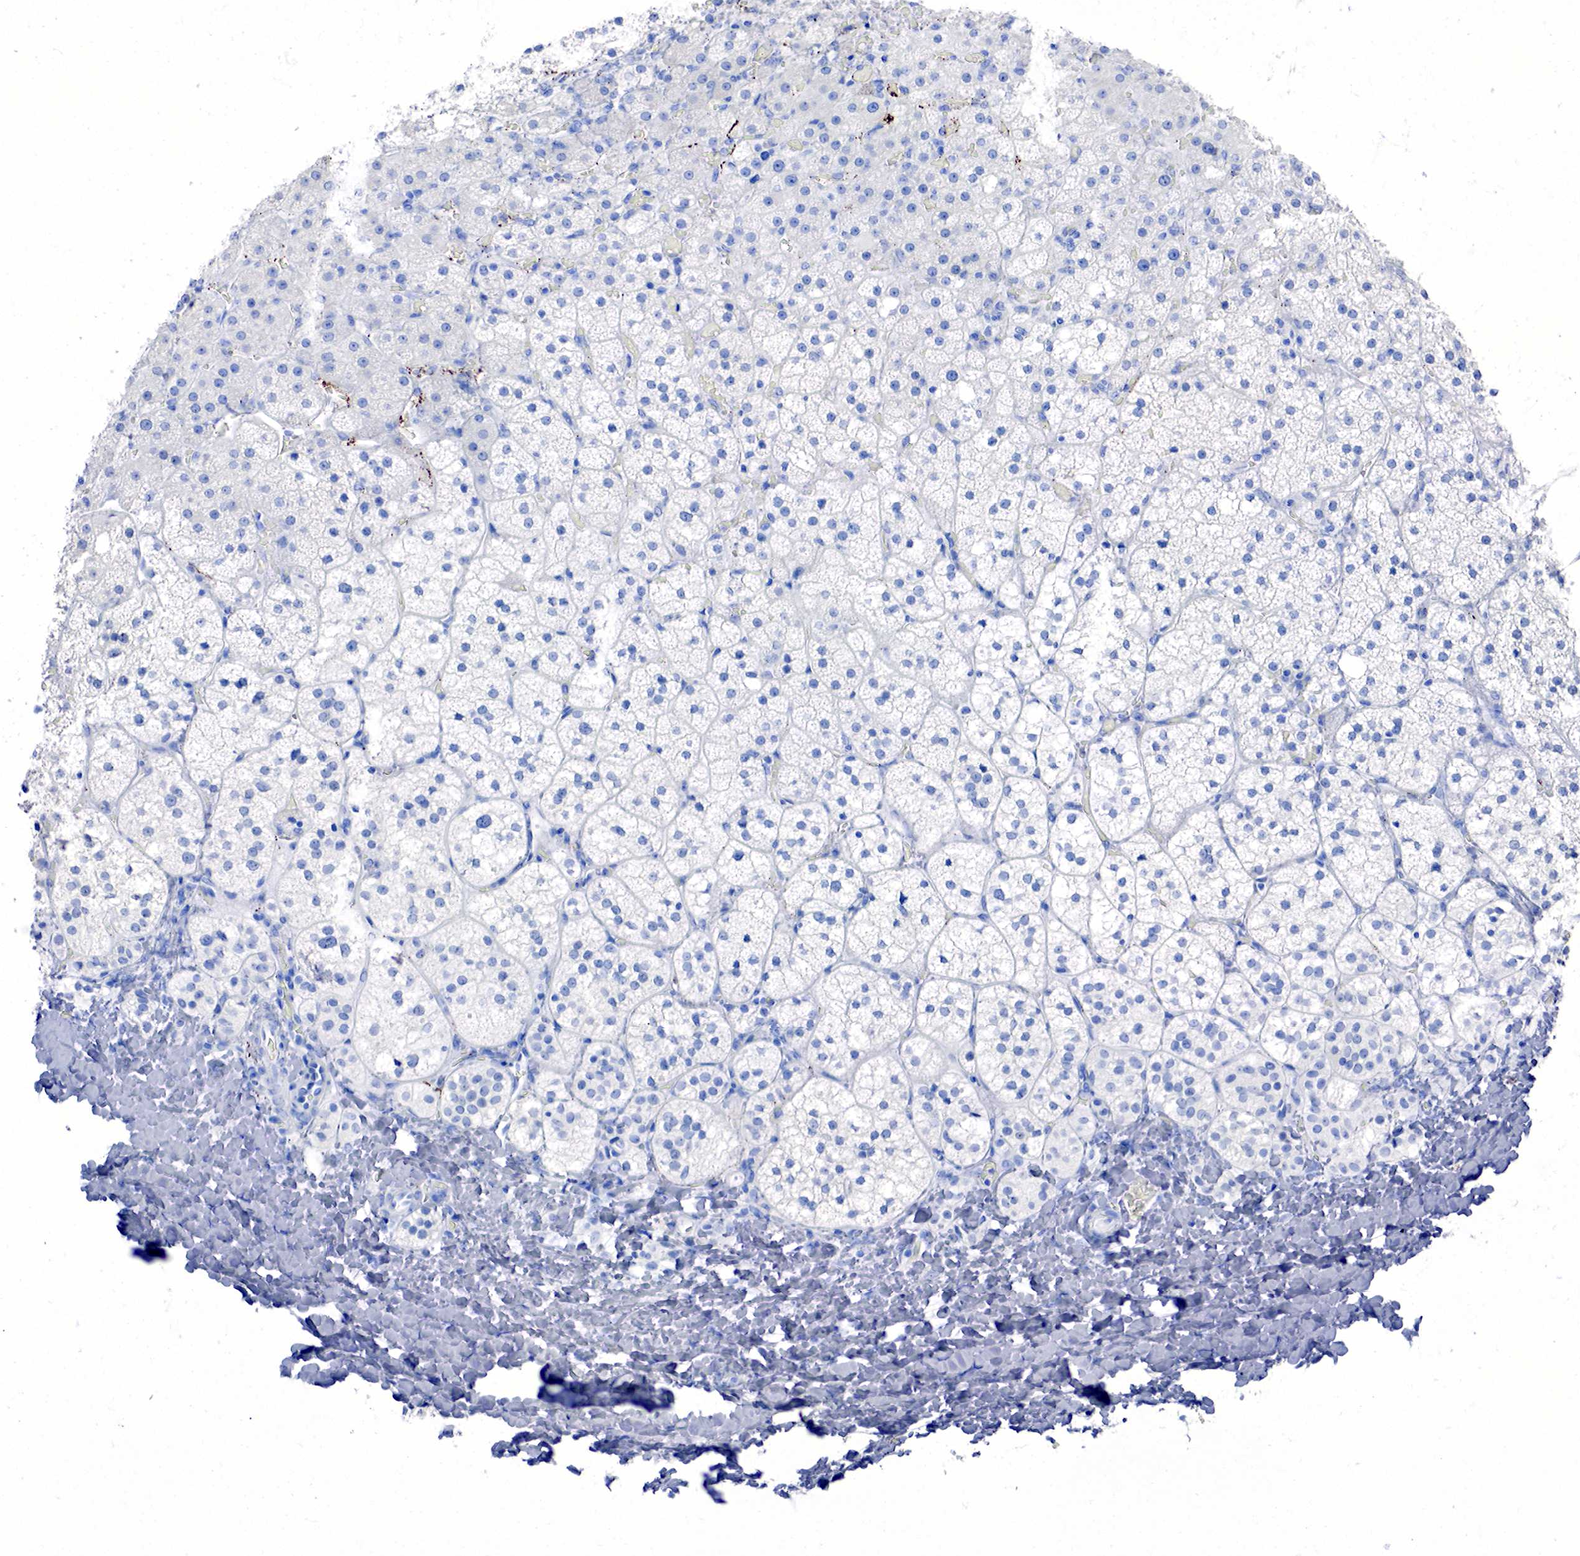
{"staining": {"intensity": "negative", "quantity": "none", "location": "none"}, "tissue": "adrenal gland", "cell_type": "Glandular cells", "image_type": "normal", "snomed": [{"axis": "morphology", "description": "Normal tissue, NOS"}, {"axis": "topography", "description": "Adrenal gland"}], "caption": "Immunohistochemical staining of normal human adrenal gland reveals no significant staining in glandular cells. Nuclei are stained in blue.", "gene": "CHGA", "patient": {"sex": "male", "age": 53}}